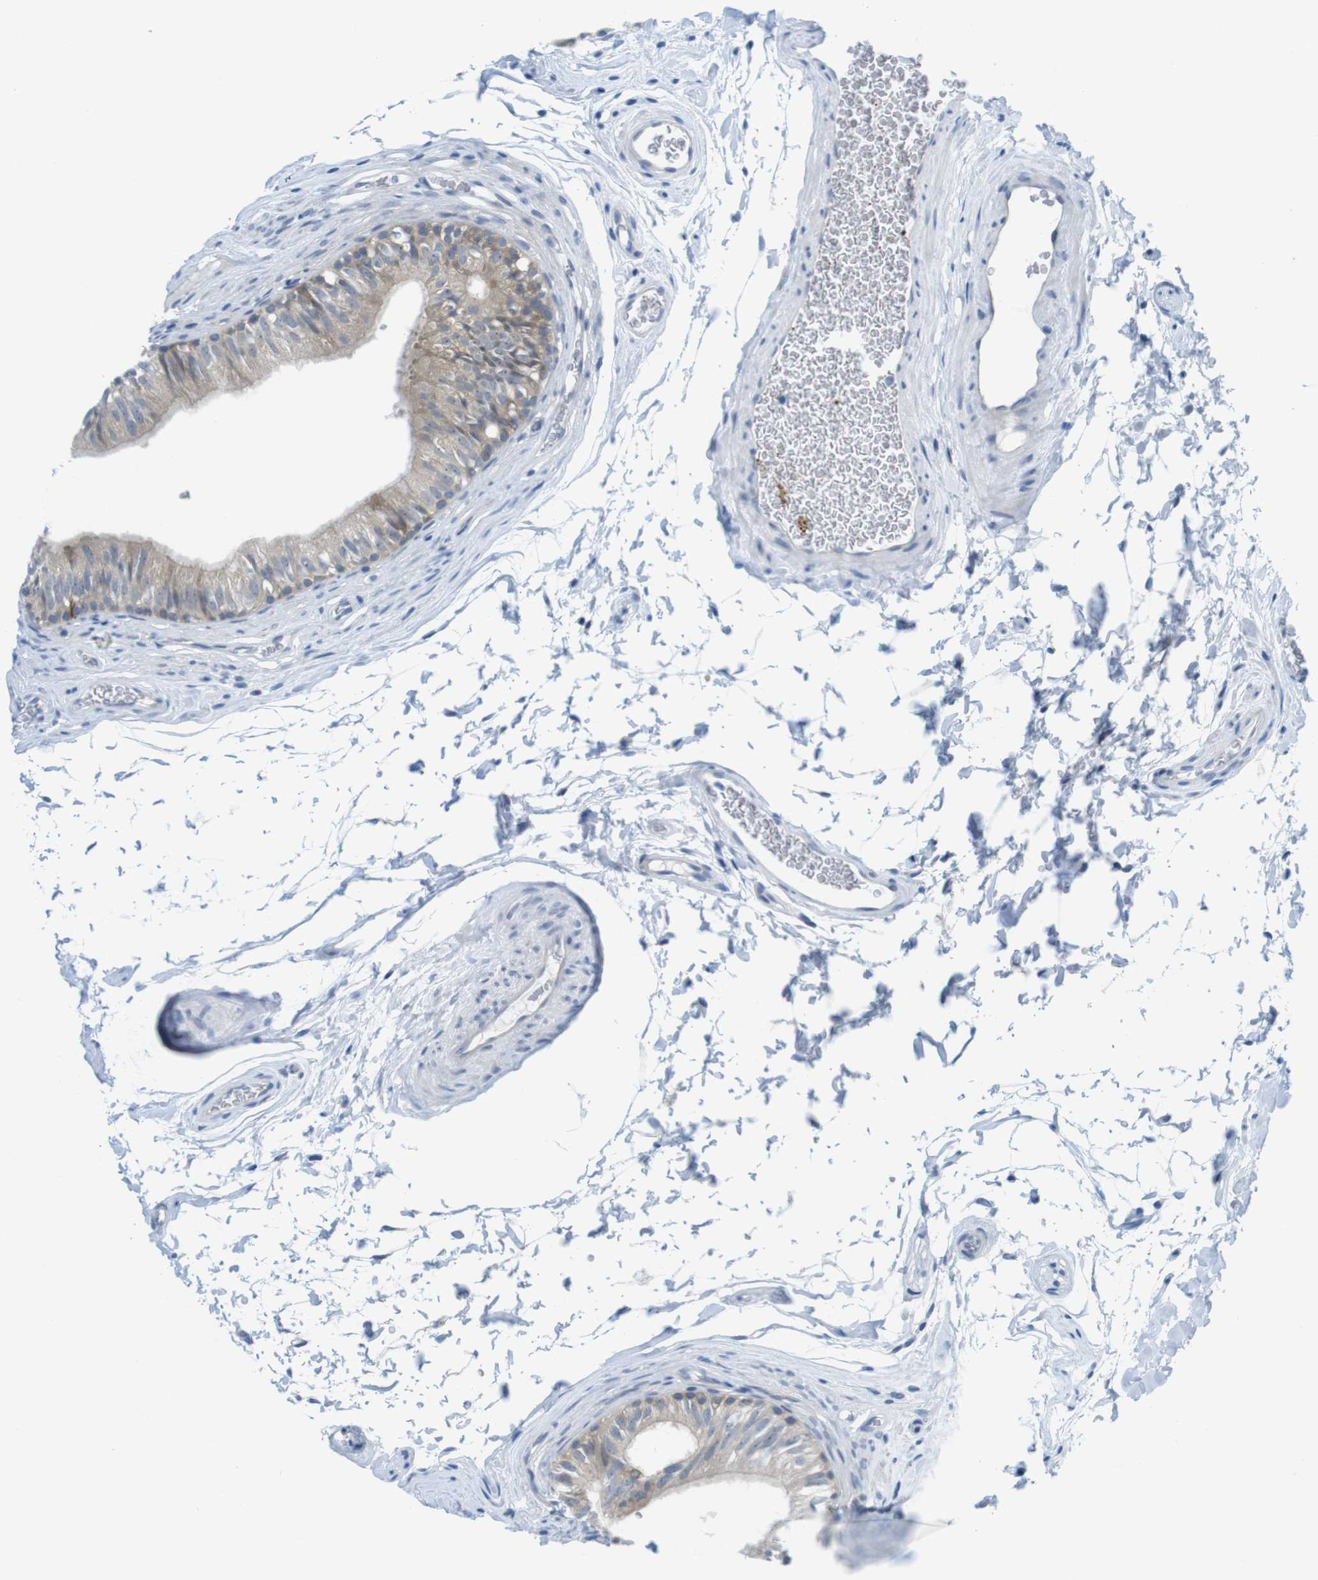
{"staining": {"intensity": "moderate", "quantity": ">75%", "location": "cytoplasmic/membranous"}, "tissue": "epididymis", "cell_type": "Glandular cells", "image_type": "normal", "snomed": [{"axis": "morphology", "description": "Normal tissue, NOS"}, {"axis": "topography", "description": "Epididymis"}], "caption": "Unremarkable epididymis exhibits moderate cytoplasmic/membranous staining in about >75% of glandular cells, visualized by immunohistochemistry.", "gene": "CASP2", "patient": {"sex": "male", "age": 36}}